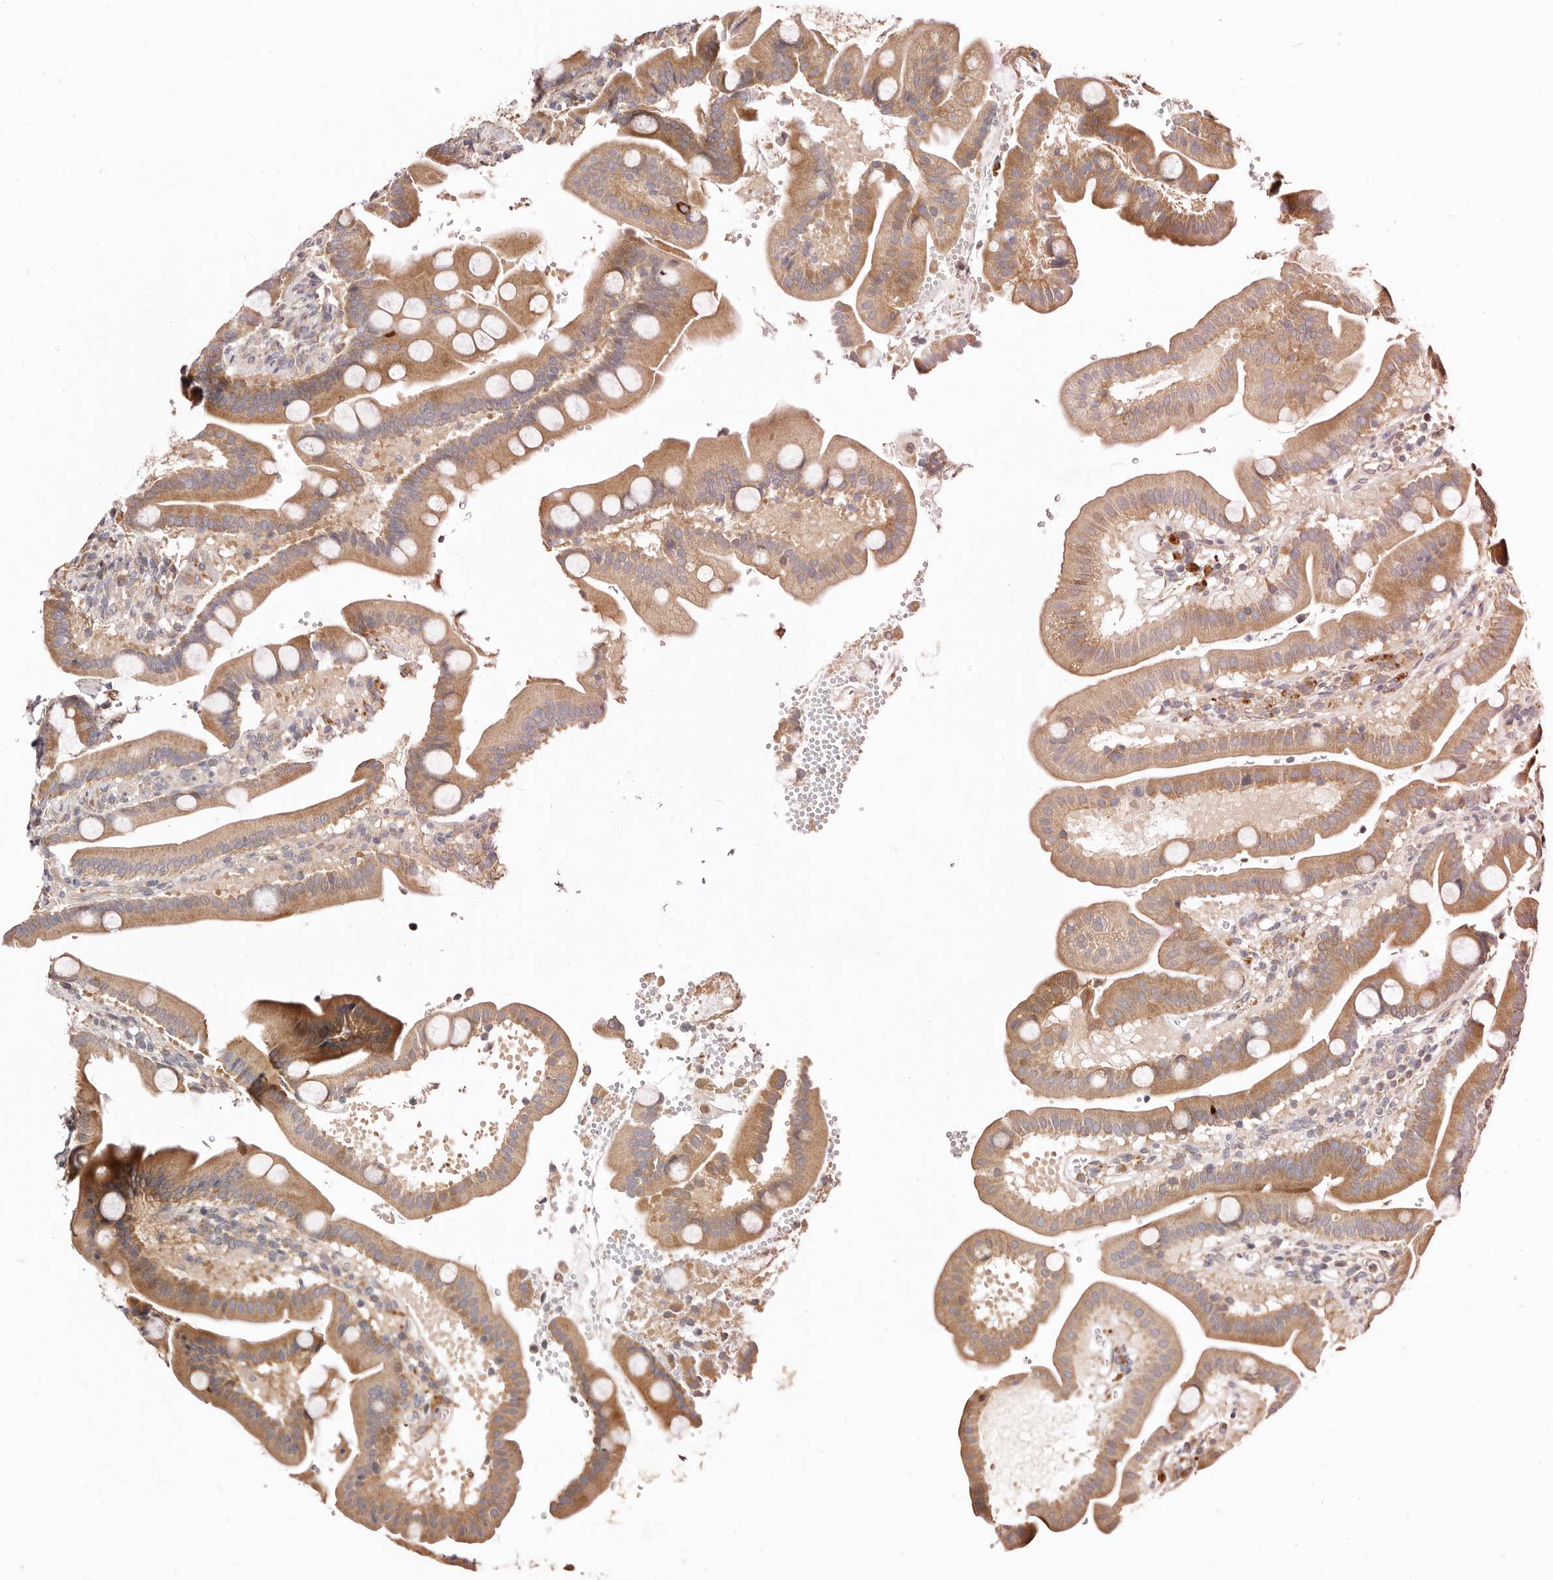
{"staining": {"intensity": "moderate", "quantity": "25%-75%", "location": "cytoplasmic/membranous"}, "tissue": "duodenum", "cell_type": "Glandular cells", "image_type": "normal", "snomed": [{"axis": "morphology", "description": "Normal tissue, NOS"}, {"axis": "topography", "description": "Duodenum"}], "caption": "Protein expression analysis of unremarkable human duodenum reveals moderate cytoplasmic/membranous expression in approximately 25%-75% of glandular cells. (Stains: DAB in brown, nuclei in blue, Microscopy: brightfield microscopy at high magnification).", "gene": "MAPK1", "patient": {"sex": "male", "age": 54}}